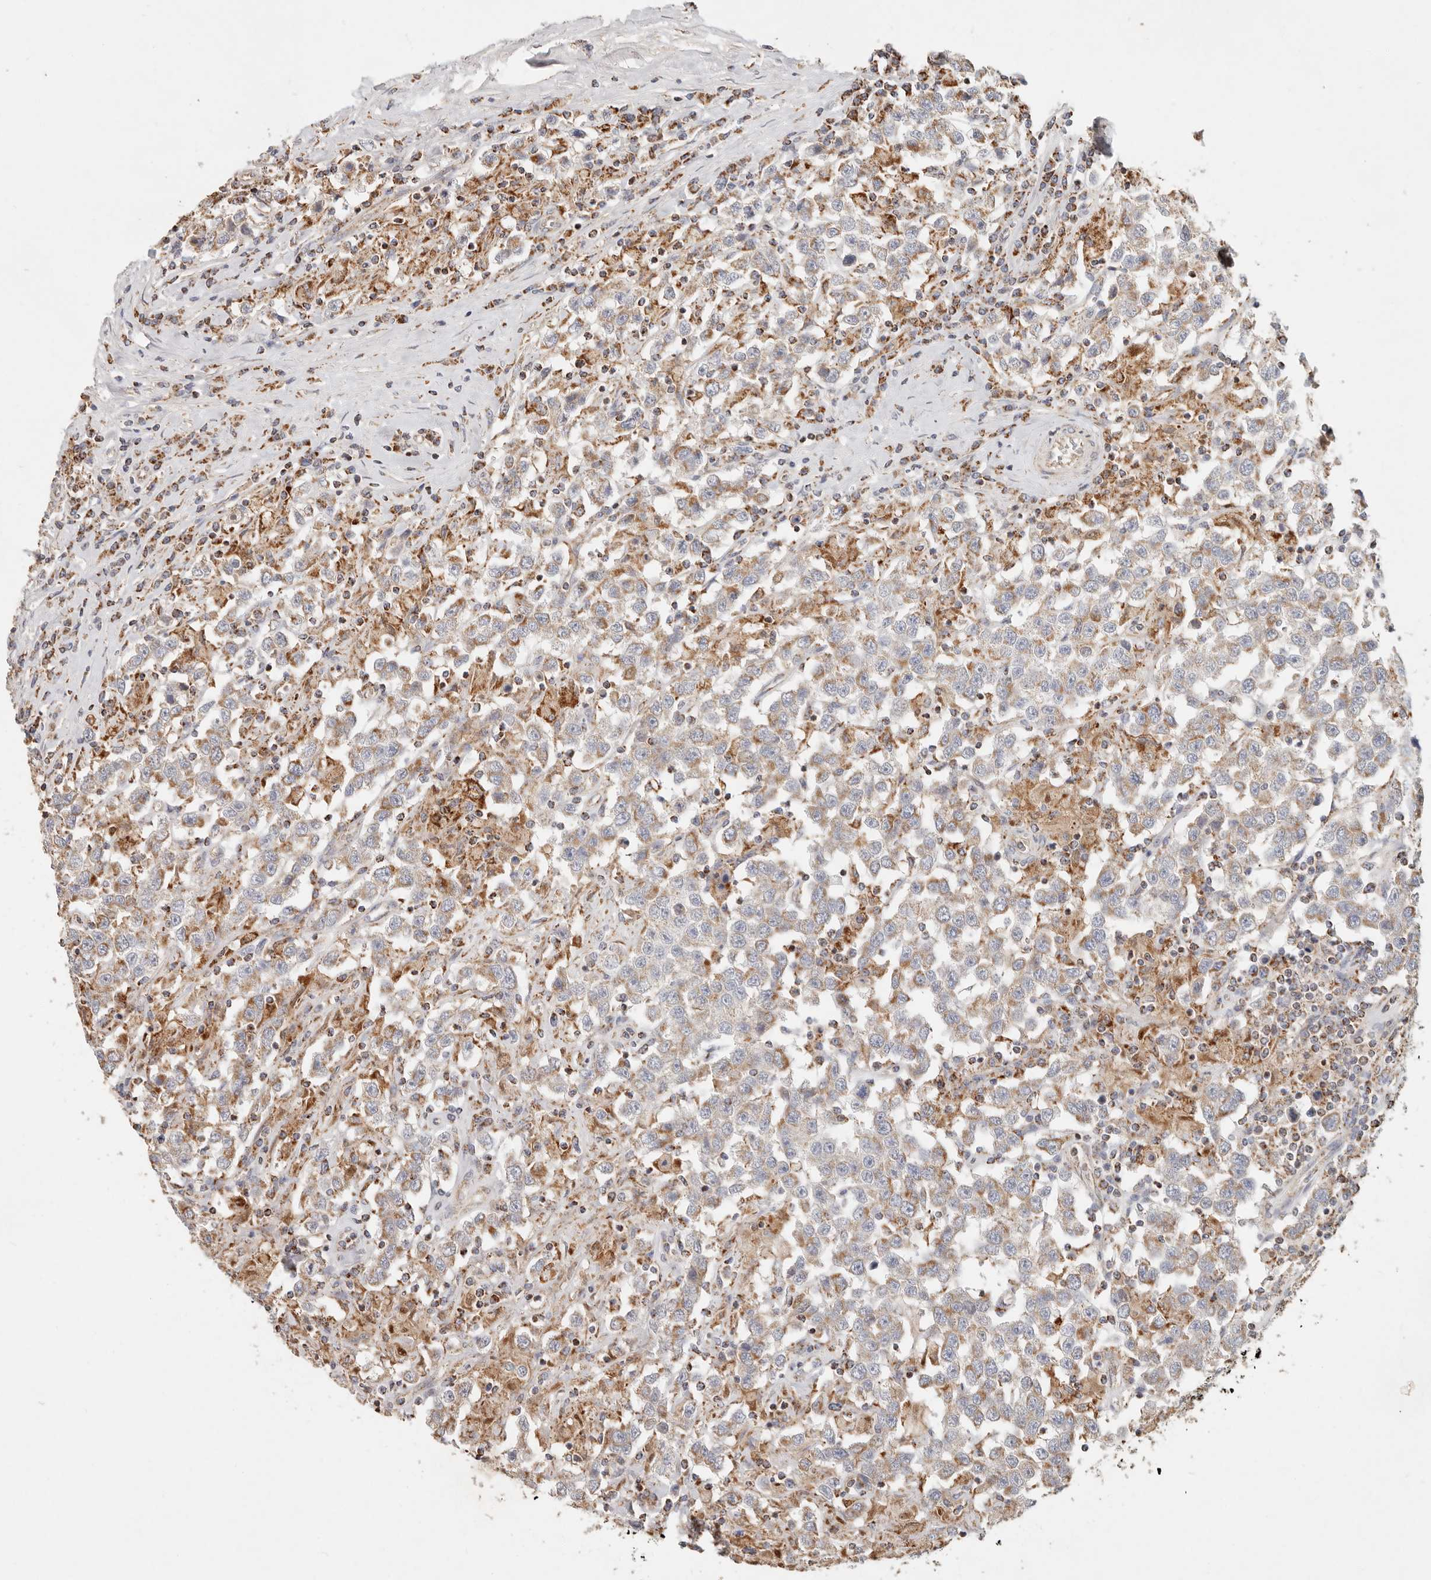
{"staining": {"intensity": "moderate", "quantity": ">75%", "location": "cytoplasmic/membranous"}, "tissue": "testis cancer", "cell_type": "Tumor cells", "image_type": "cancer", "snomed": [{"axis": "morphology", "description": "Seminoma, NOS"}, {"axis": "topography", "description": "Testis"}], "caption": "An immunohistochemistry image of tumor tissue is shown. Protein staining in brown shows moderate cytoplasmic/membranous positivity in testis seminoma within tumor cells.", "gene": "ARHGEF10L", "patient": {"sex": "male", "age": 41}}